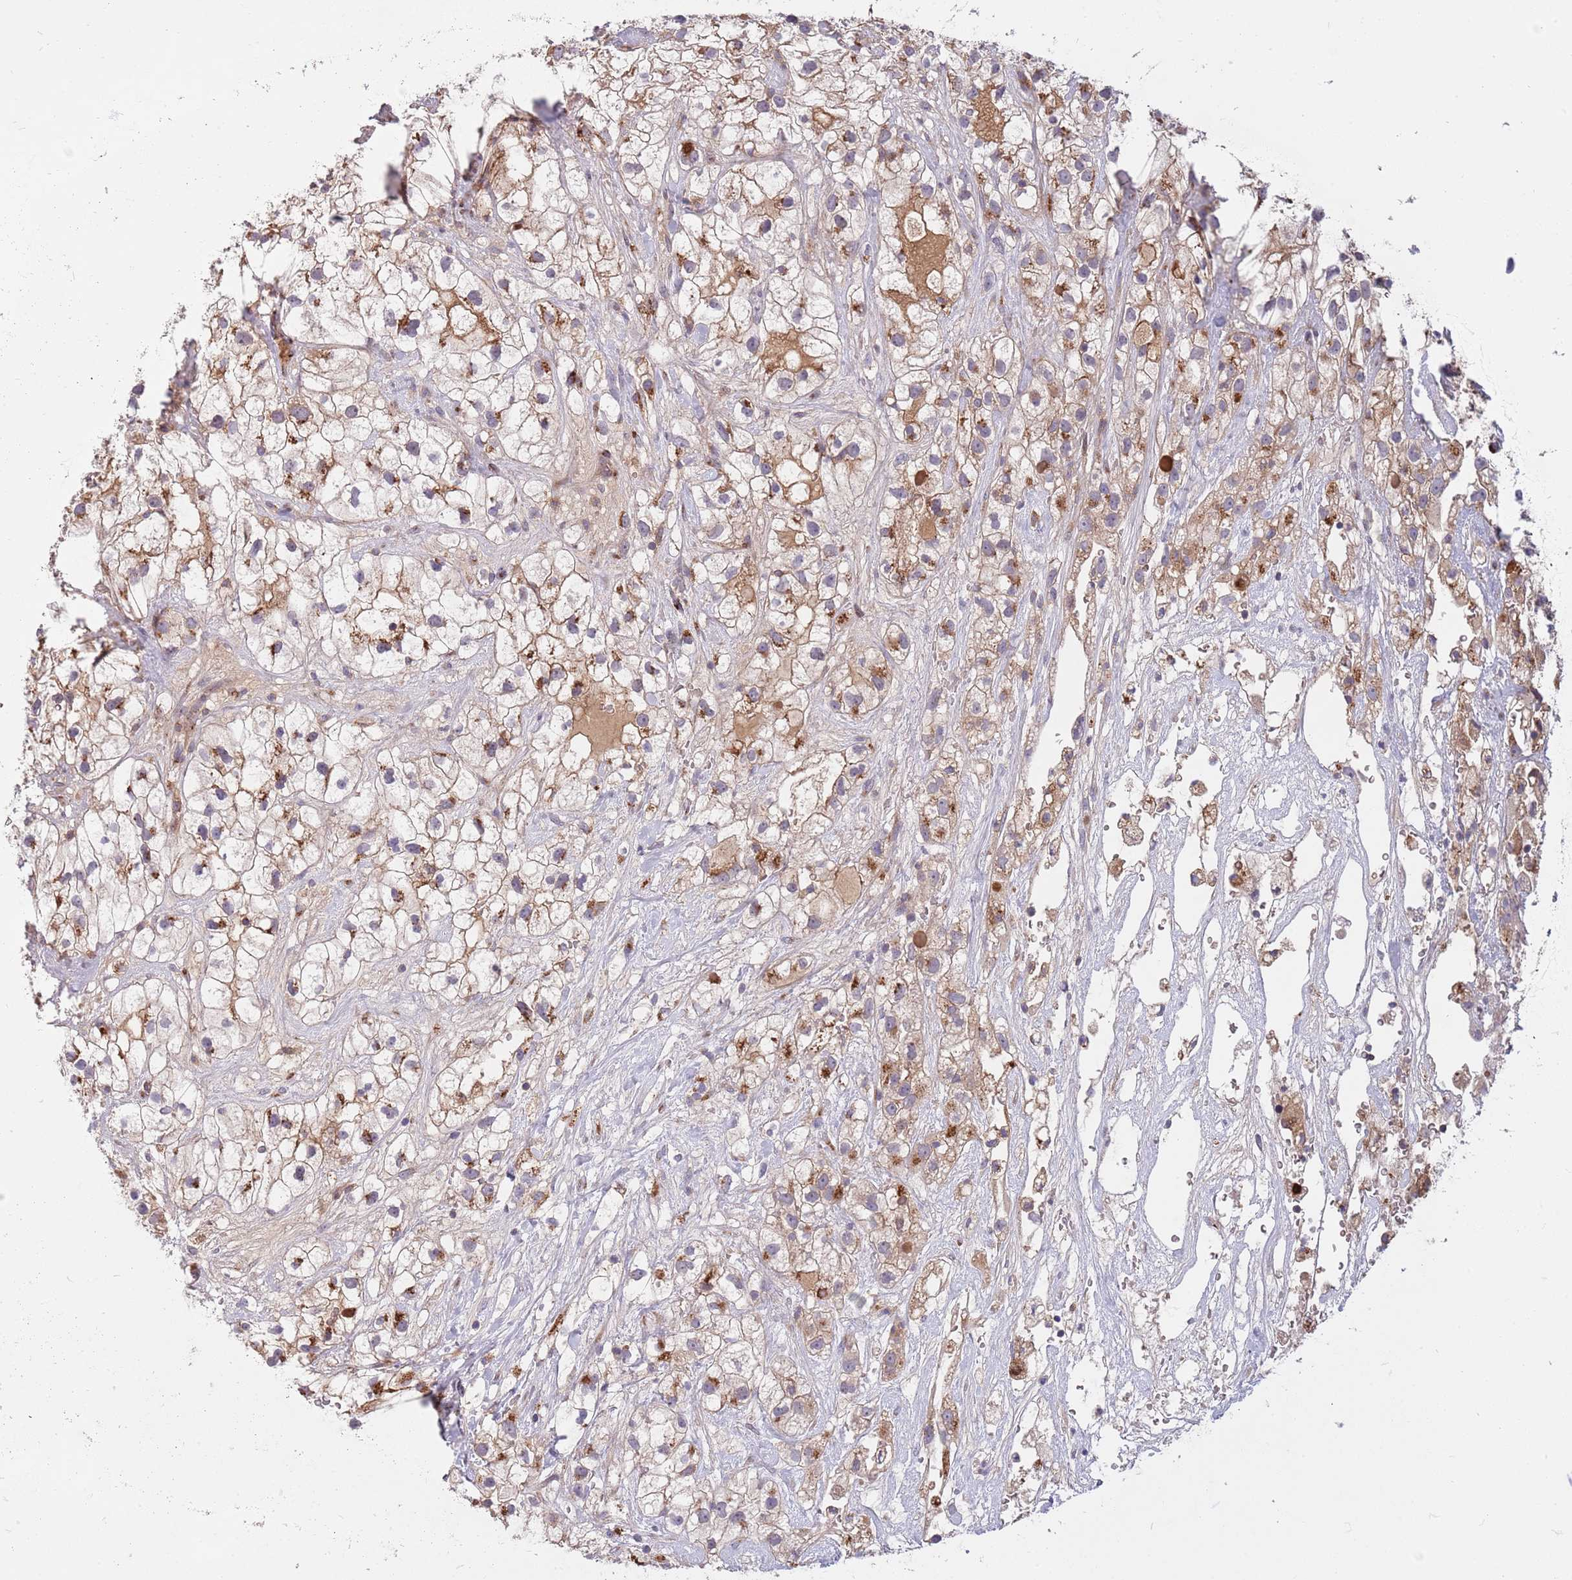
{"staining": {"intensity": "moderate", "quantity": "<25%", "location": "cytoplasmic/membranous"}, "tissue": "renal cancer", "cell_type": "Tumor cells", "image_type": "cancer", "snomed": [{"axis": "morphology", "description": "Adenocarcinoma, NOS"}, {"axis": "topography", "description": "Kidney"}], "caption": "IHC of adenocarcinoma (renal) reveals low levels of moderate cytoplasmic/membranous staining in approximately <25% of tumor cells.", "gene": "BTBD7", "patient": {"sex": "male", "age": 59}}